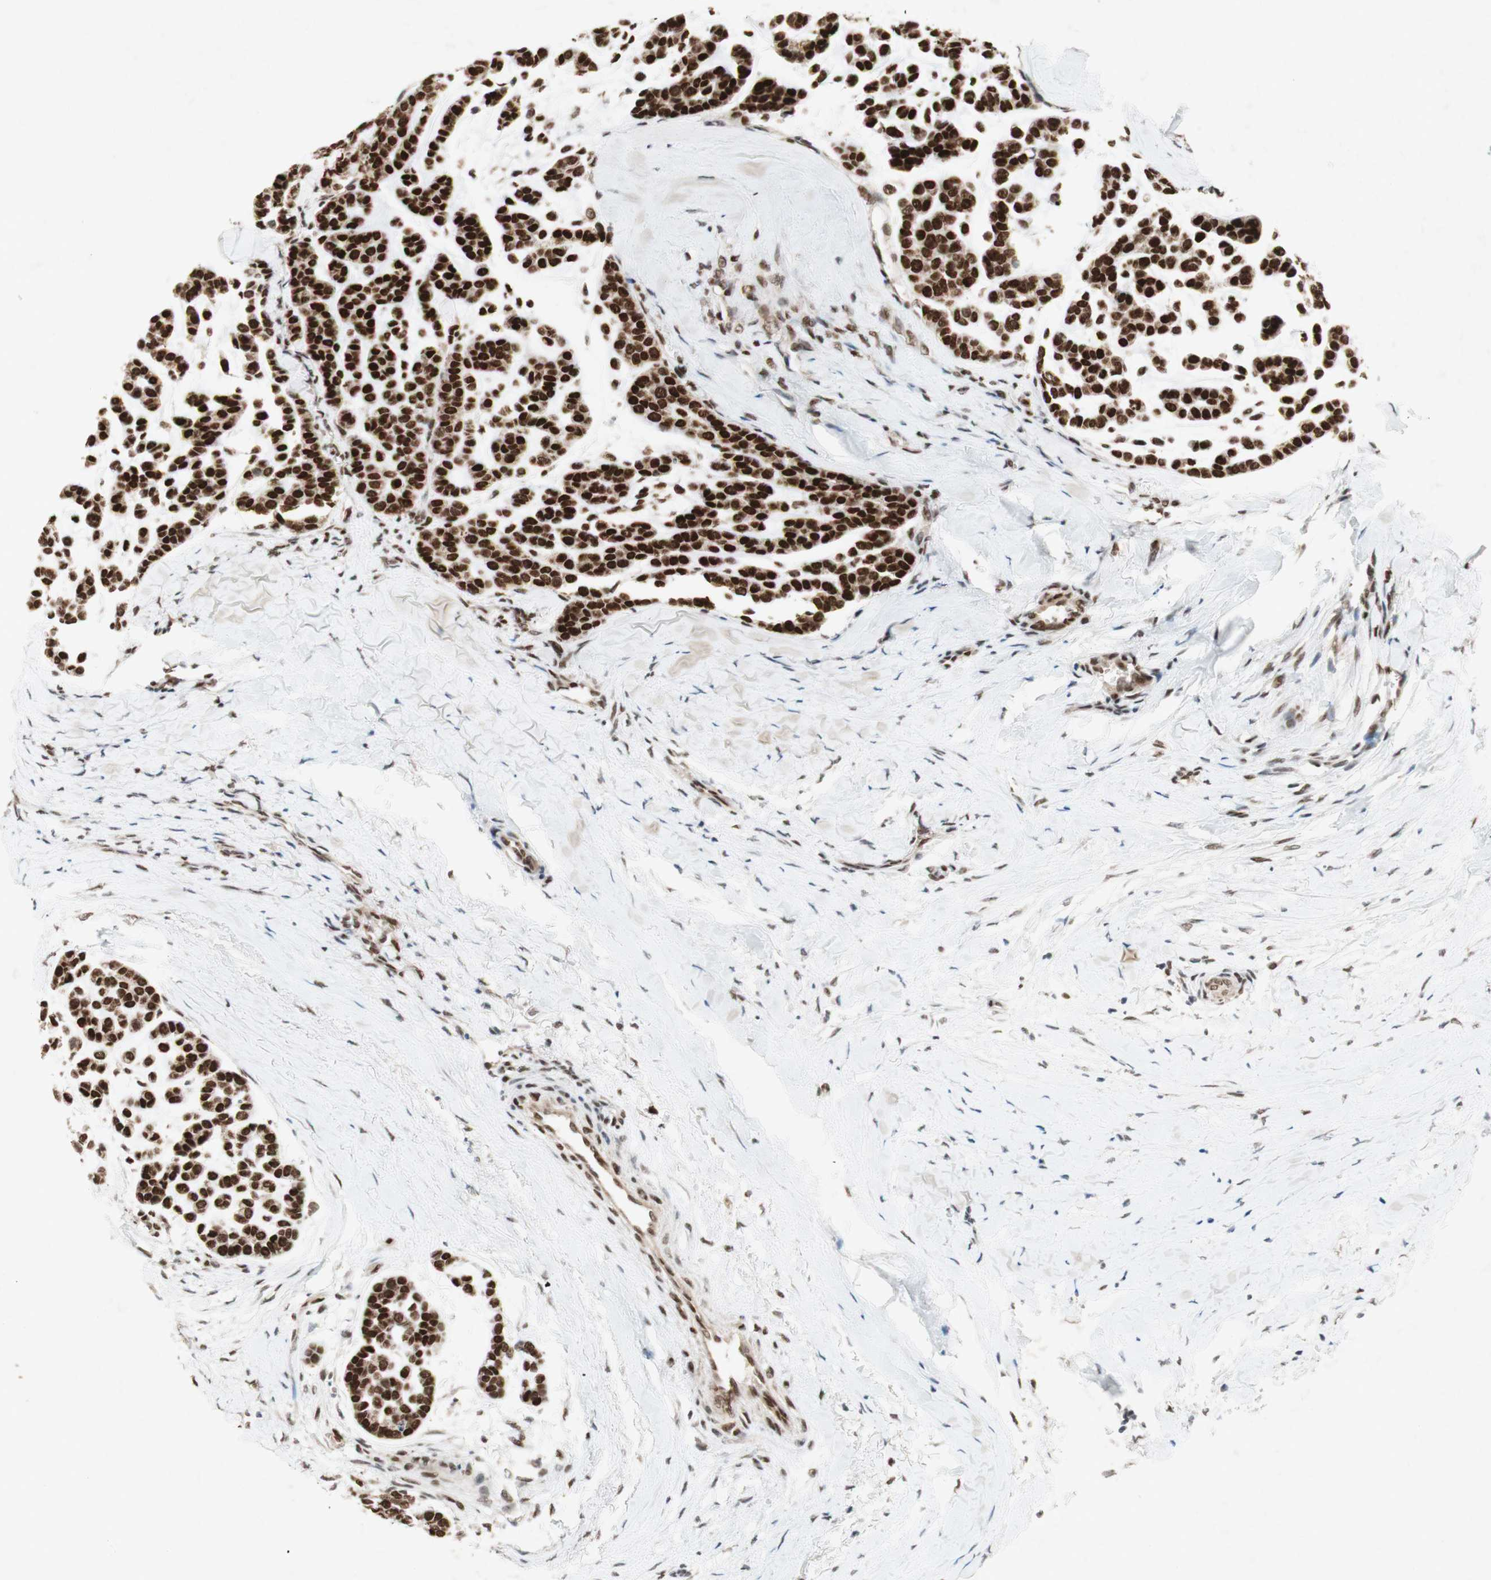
{"staining": {"intensity": "strong", "quantity": ">75%", "location": "nuclear"}, "tissue": "head and neck cancer", "cell_type": "Tumor cells", "image_type": "cancer", "snomed": [{"axis": "morphology", "description": "Adenocarcinoma, NOS"}, {"axis": "morphology", "description": "Adenoma, NOS"}, {"axis": "topography", "description": "Head-Neck"}], "caption": "Immunohistochemical staining of human head and neck cancer shows high levels of strong nuclear protein expression in about >75% of tumor cells. Immunohistochemistry stains the protein in brown and the nuclei are stained blue.", "gene": "DNMT3A", "patient": {"sex": "female", "age": 55}}